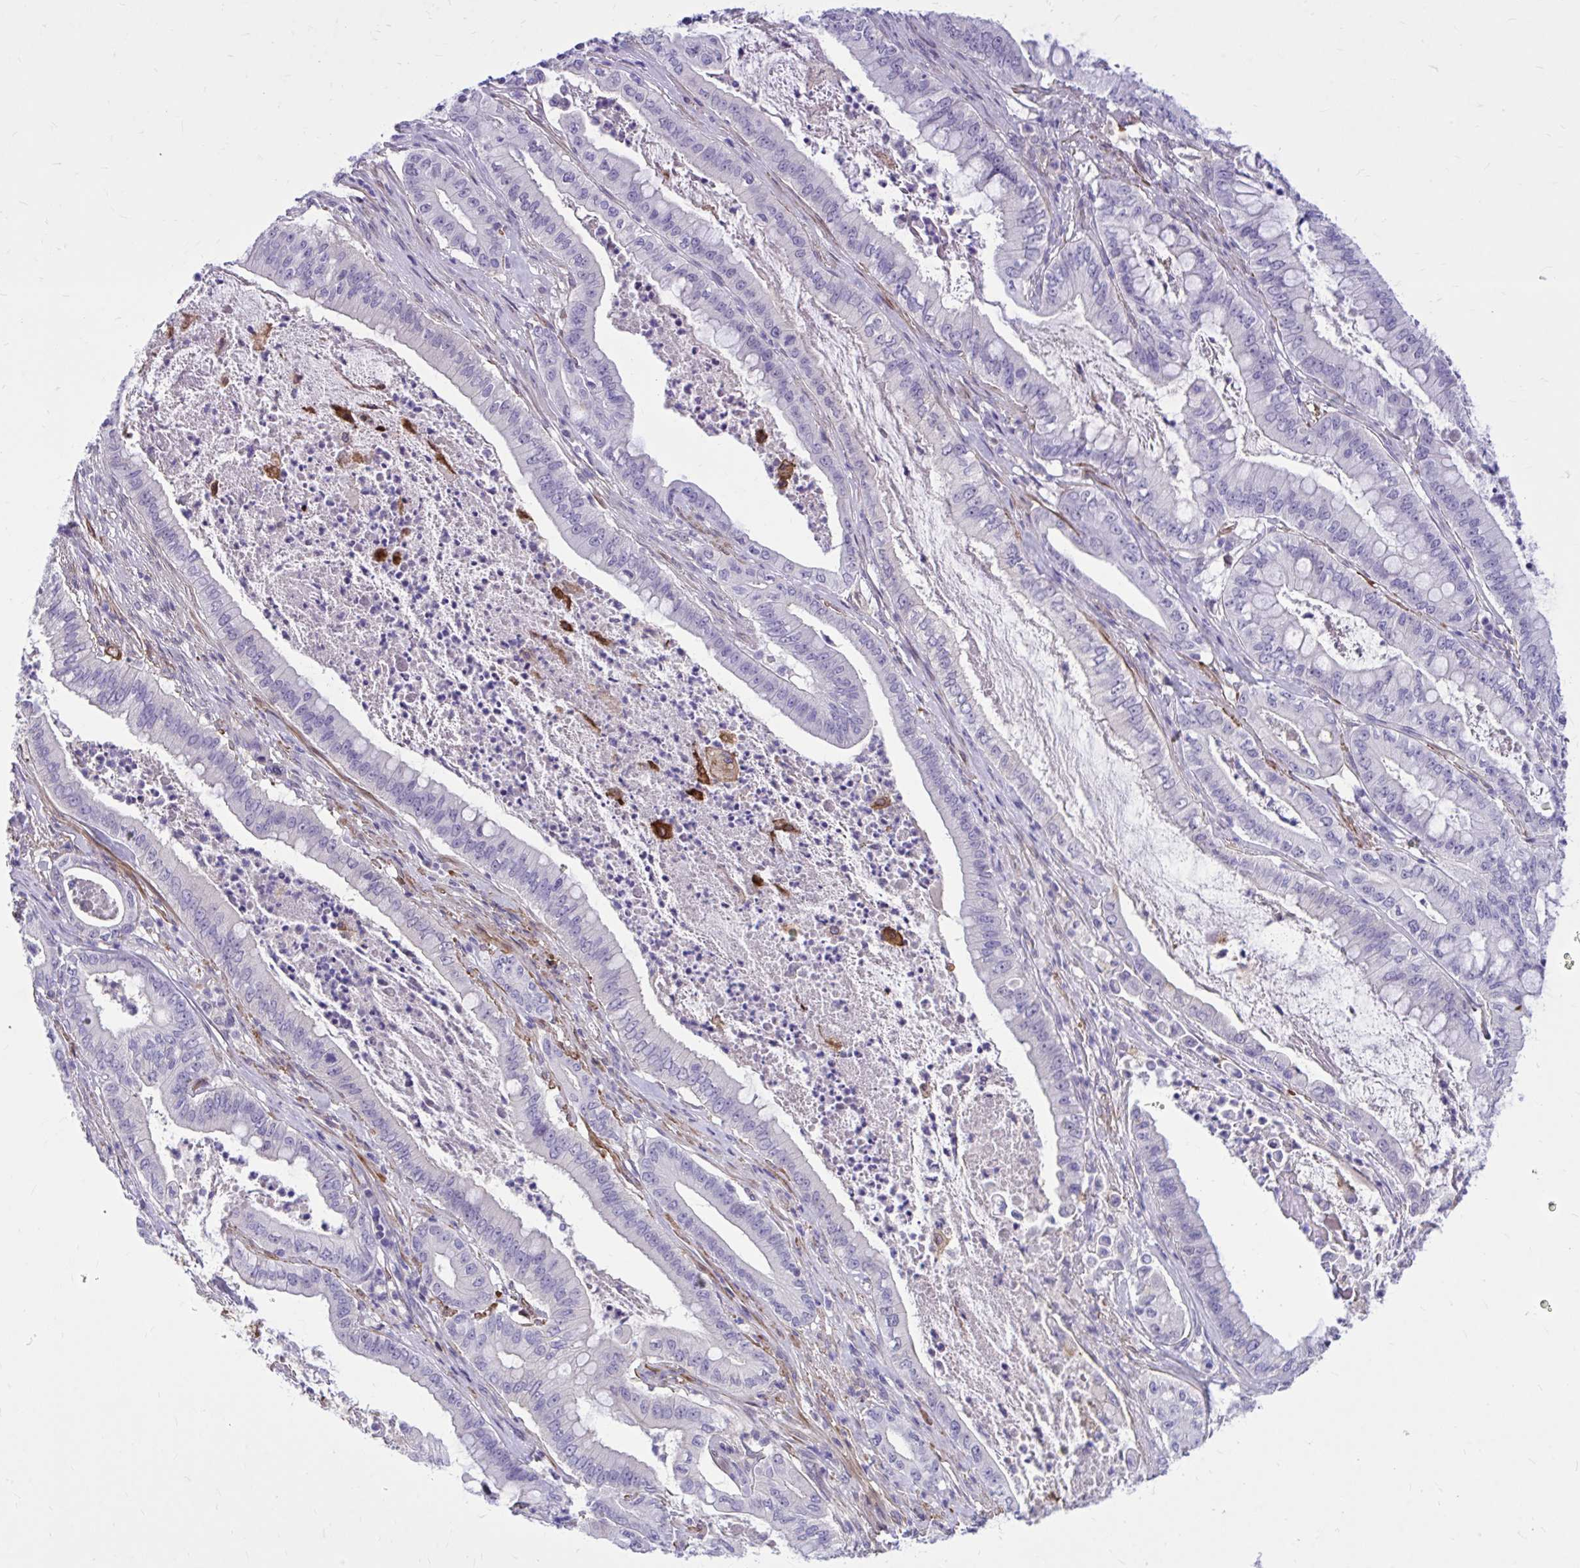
{"staining": {"intensity": "negative", "quantity": "none", "location": "none"}, "tissue": "pancreatic cancer", "cell_type": "Tumor cells", "image_type": "cancer", "snomed": [{"axis": "morphology", "description": "Adenocarcinoma, NOS"}, {"axis": "topography", "description": "Pancreas"}], "caption": "Pancreatic adenocarcinoma stained for a protein using IHC shows no staining tumor cells.", "gene": "ZBTB25", "patient": {"sex": "male", "age": 71}}